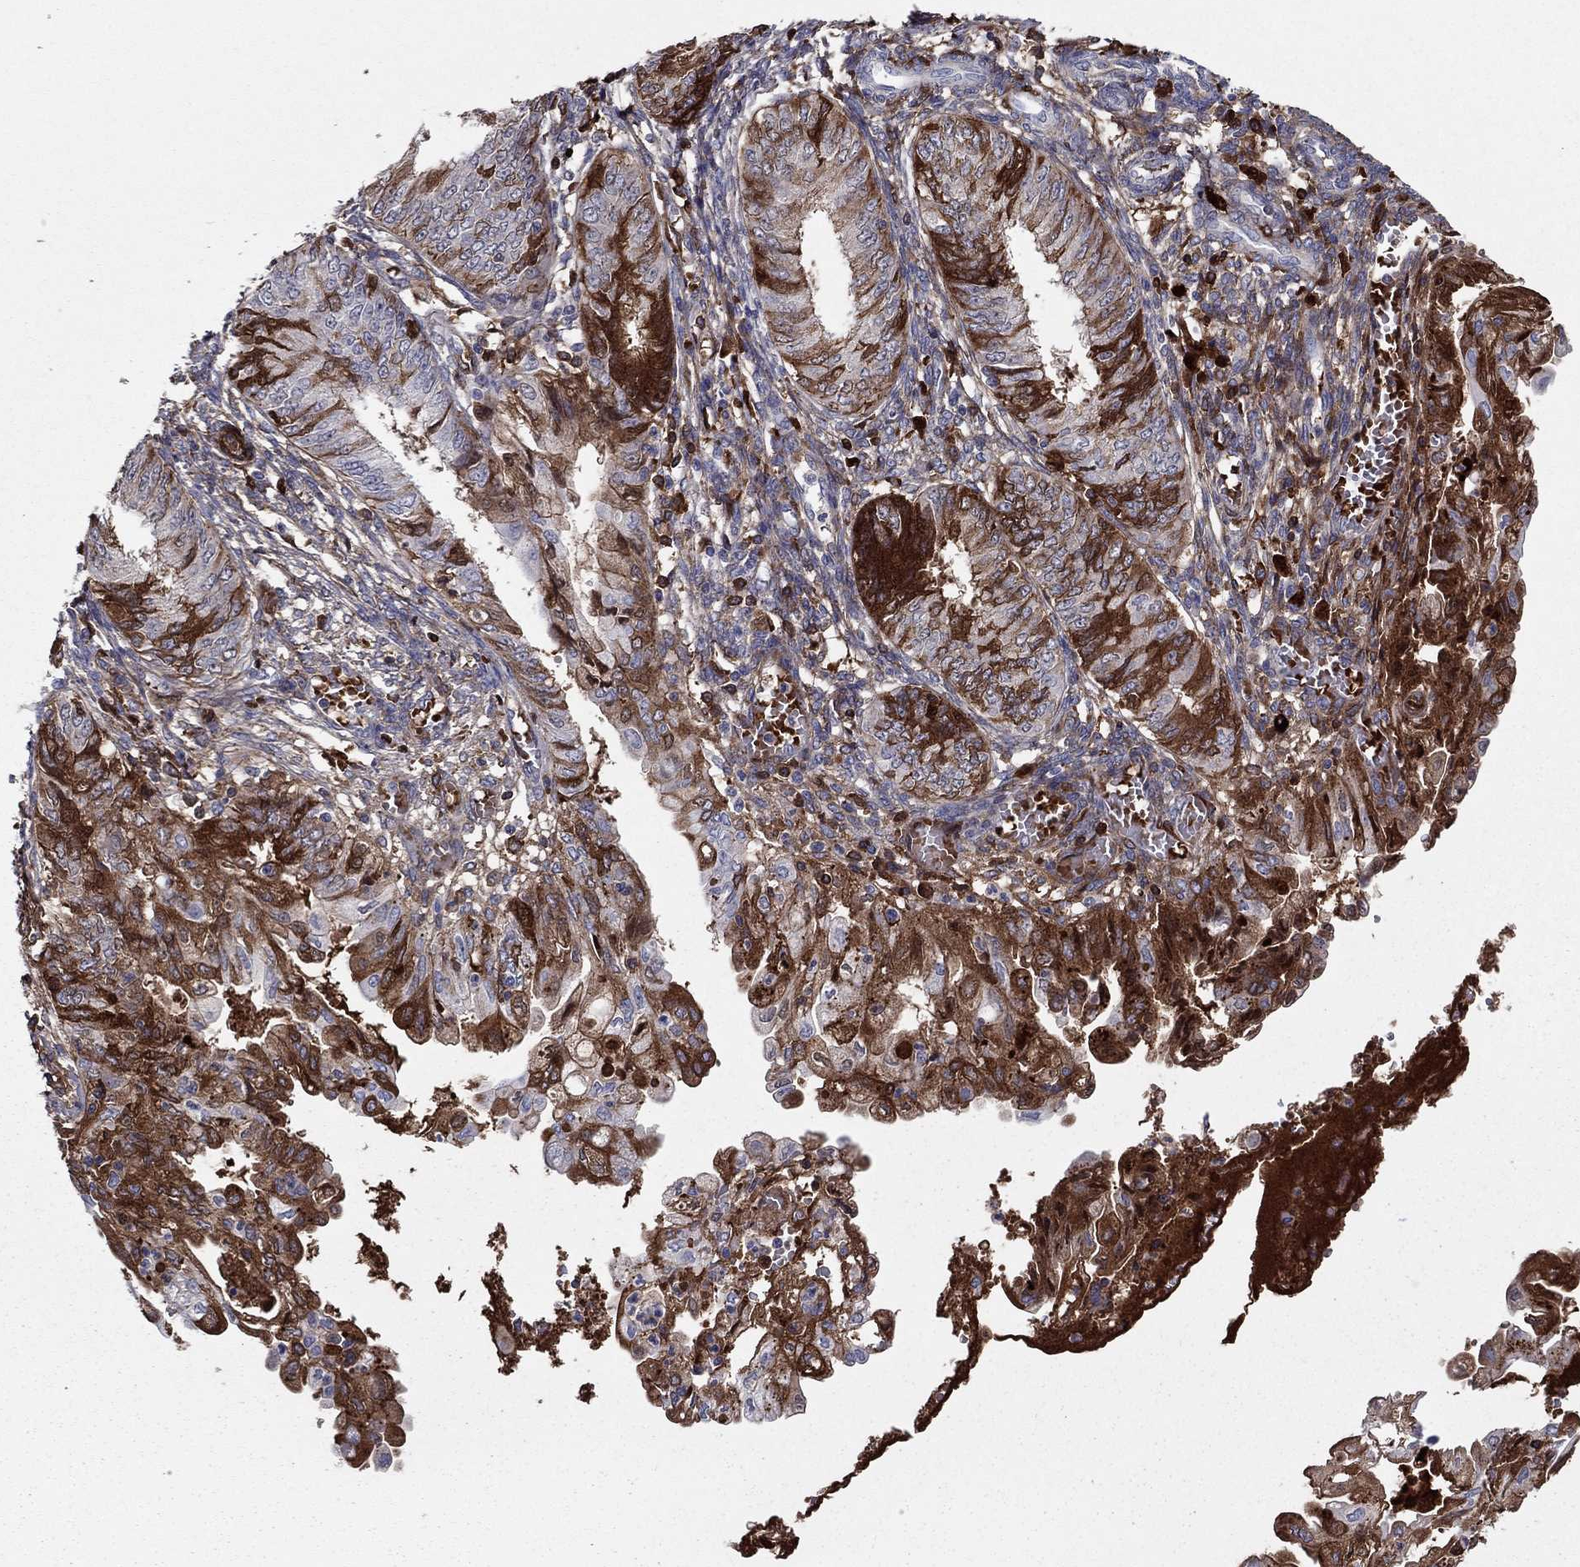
{"staining": {"intensity": "strong", "quantity": "25%-75%", "location": "cytoplasmic/membranous"}, "tissue": "endometrial cancer", "cell_type": "Tumor cells", "image_type": "cancer", "snomed": [{"axis": "morphology", "description": "Adenocarcinoma, NOS"}, {"axis": "topography", "description": "Endometrium"}], "caption": "A micrograph of human adenocarcinoma (endometrial) stained for a protein reveals strong cytoplasmic/membranous brown staining in tumor cells. Ihc stains the protein in brown and the nuclei are stained blue.", "gene": "HPX", "patient": {"sex": "female", "age": 68}}